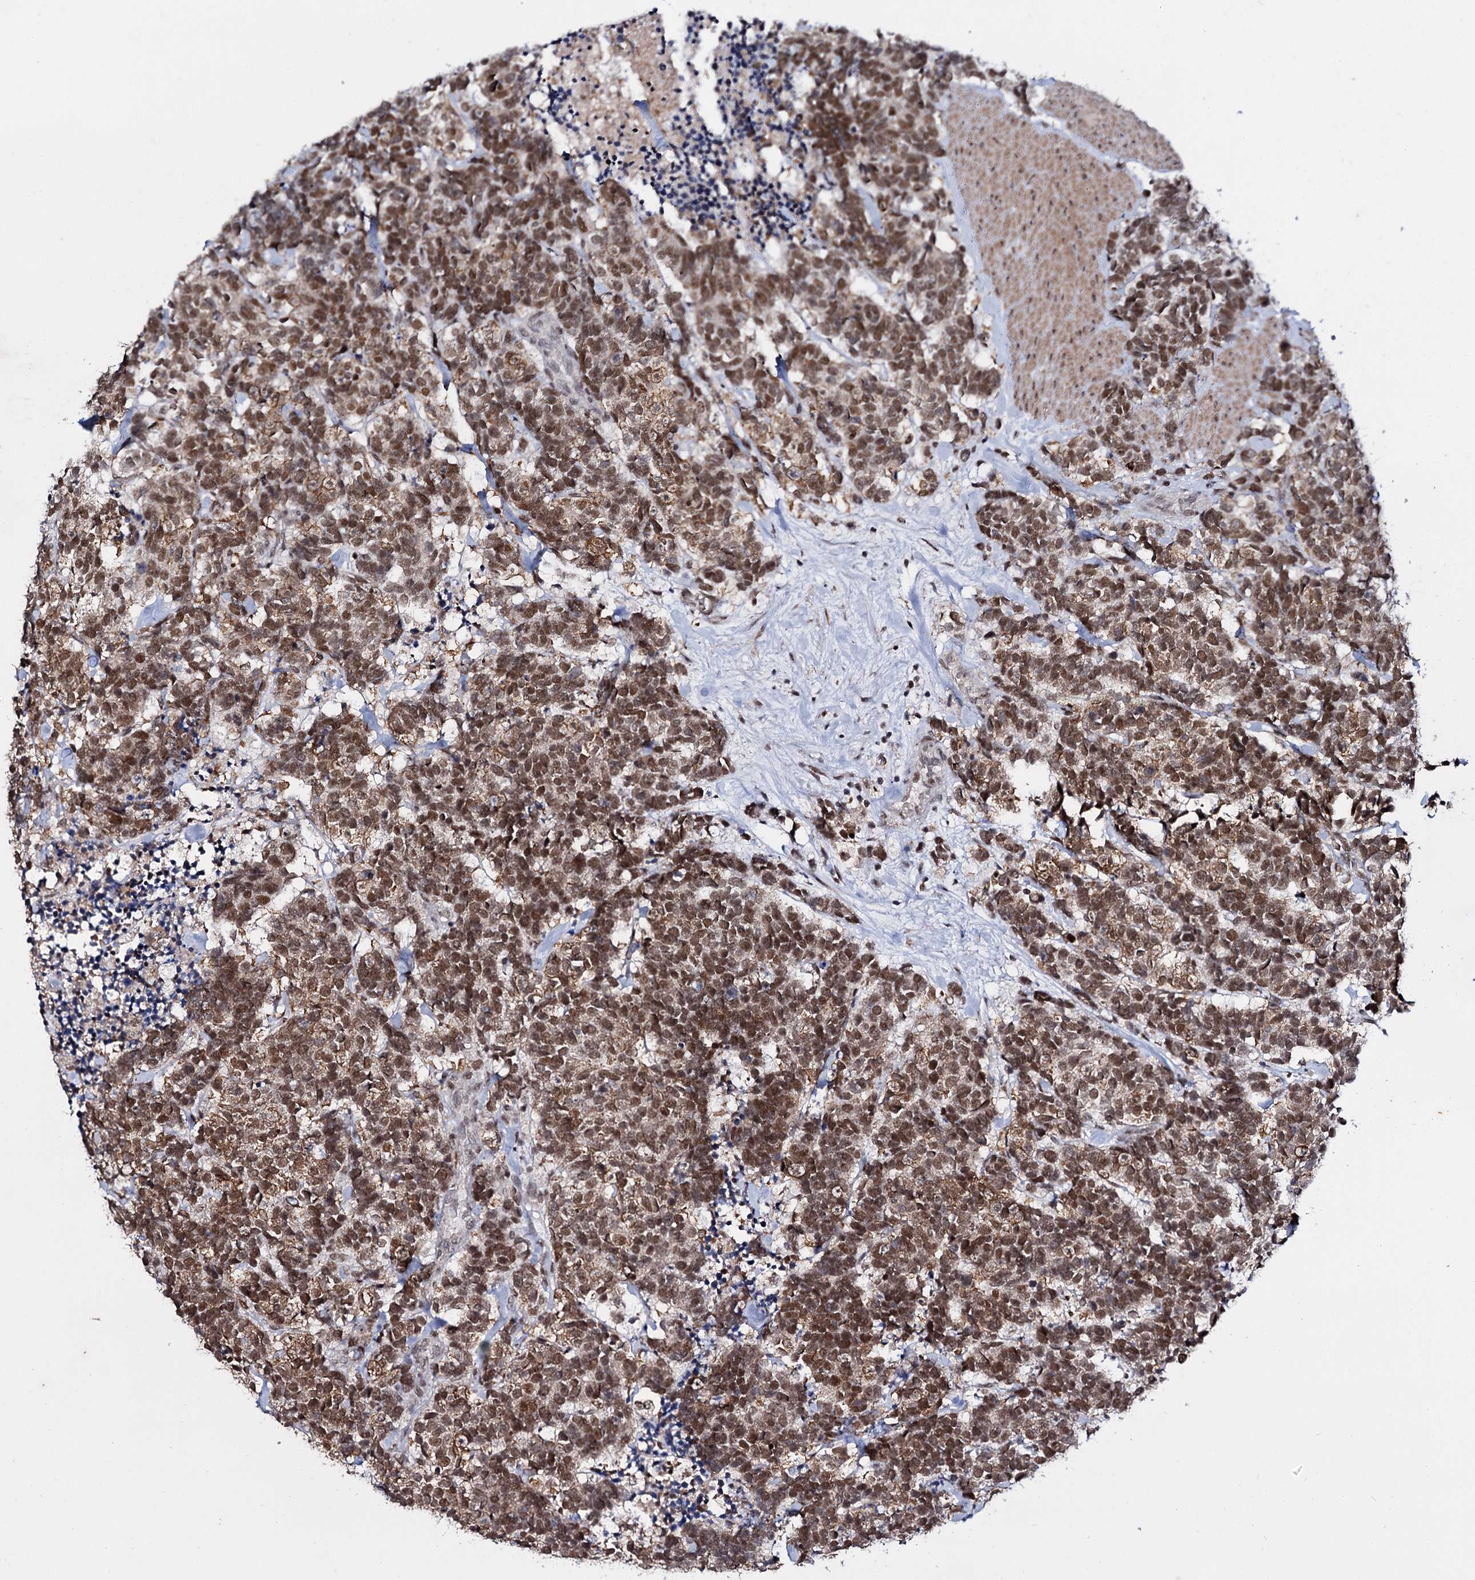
{"staining": {"intensity": "moderate", "quantity": ">75%", "location": "nuclear"}, "tissue": "carcinoid", "cell_type": "Tumor cells", "image_type": "cancer", "snomed": [{"axis": "morphology", "description": "Carcinoma, NOS"}, {"axis": "morphology", "description": "Carcinoid, malignant, NOS"}, {"axis": "topography", "description": "Urinary bladder"}], "caption": "This is a micrograph of immunohistochemistry staining of carcinoid, which shows moderate positivity in the nuclear of tumor cells.", "gene": "SMCHD1", "patient": {"sex": "male", "age": 57}}